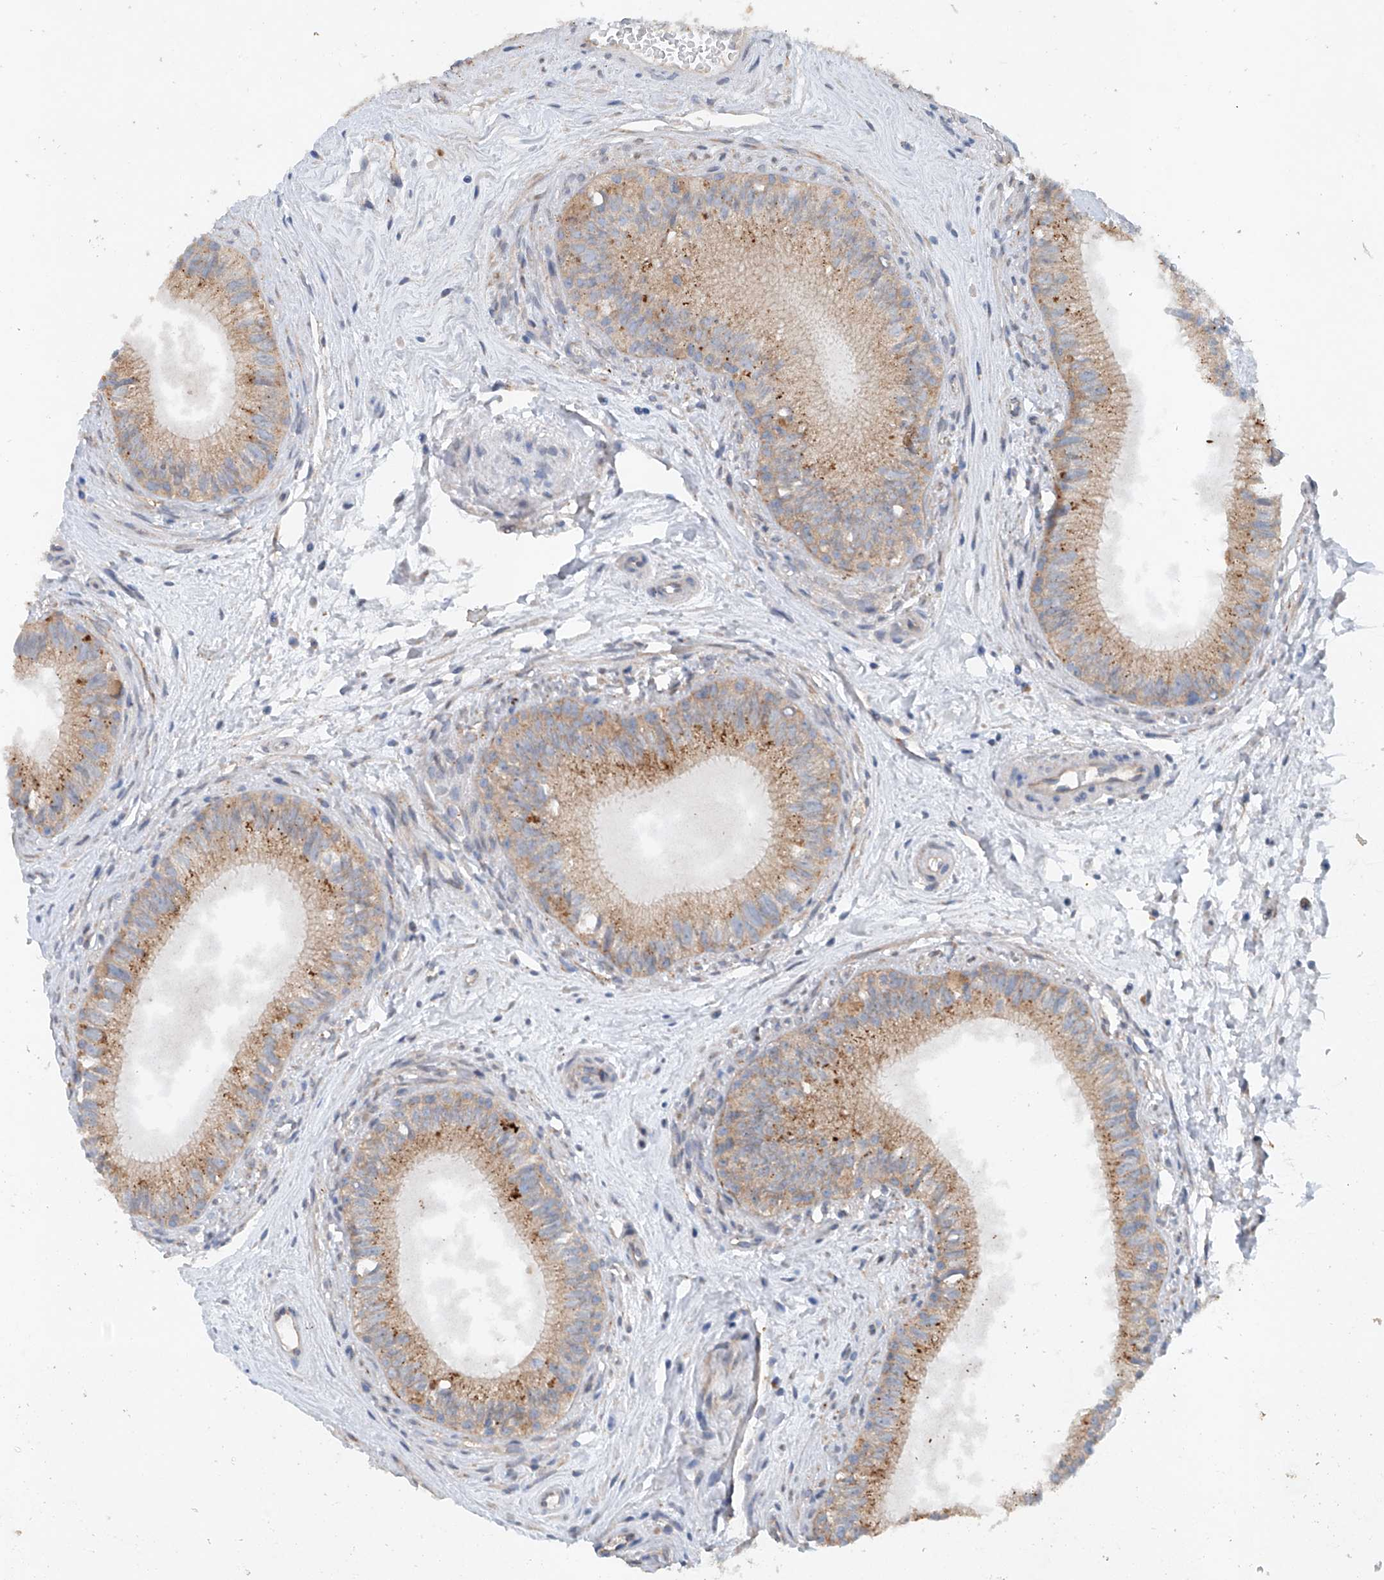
{"staining": {"intensity": "moderate", "quantity": ">75%", "location": "cytoplasmic/membranous"}, "tissue": "epididymis", "cell_type": "Glandular cells", "image_type": "normal", "snomed": [{"axis": "morphology", "description": "Normal tissue, NOS"}, {"axis": "topography", "description": "Epididymis"}], "caption": "Protein staining demonstrates moderate cytoplasmic/membranous expression in approximately >75% of glandular cells in benign epididymis. Ihc stains the protein in brown and the nuclei are stained blue.", "gene": "CEP85L", "patient": {"sex": "male", "age": 71}}